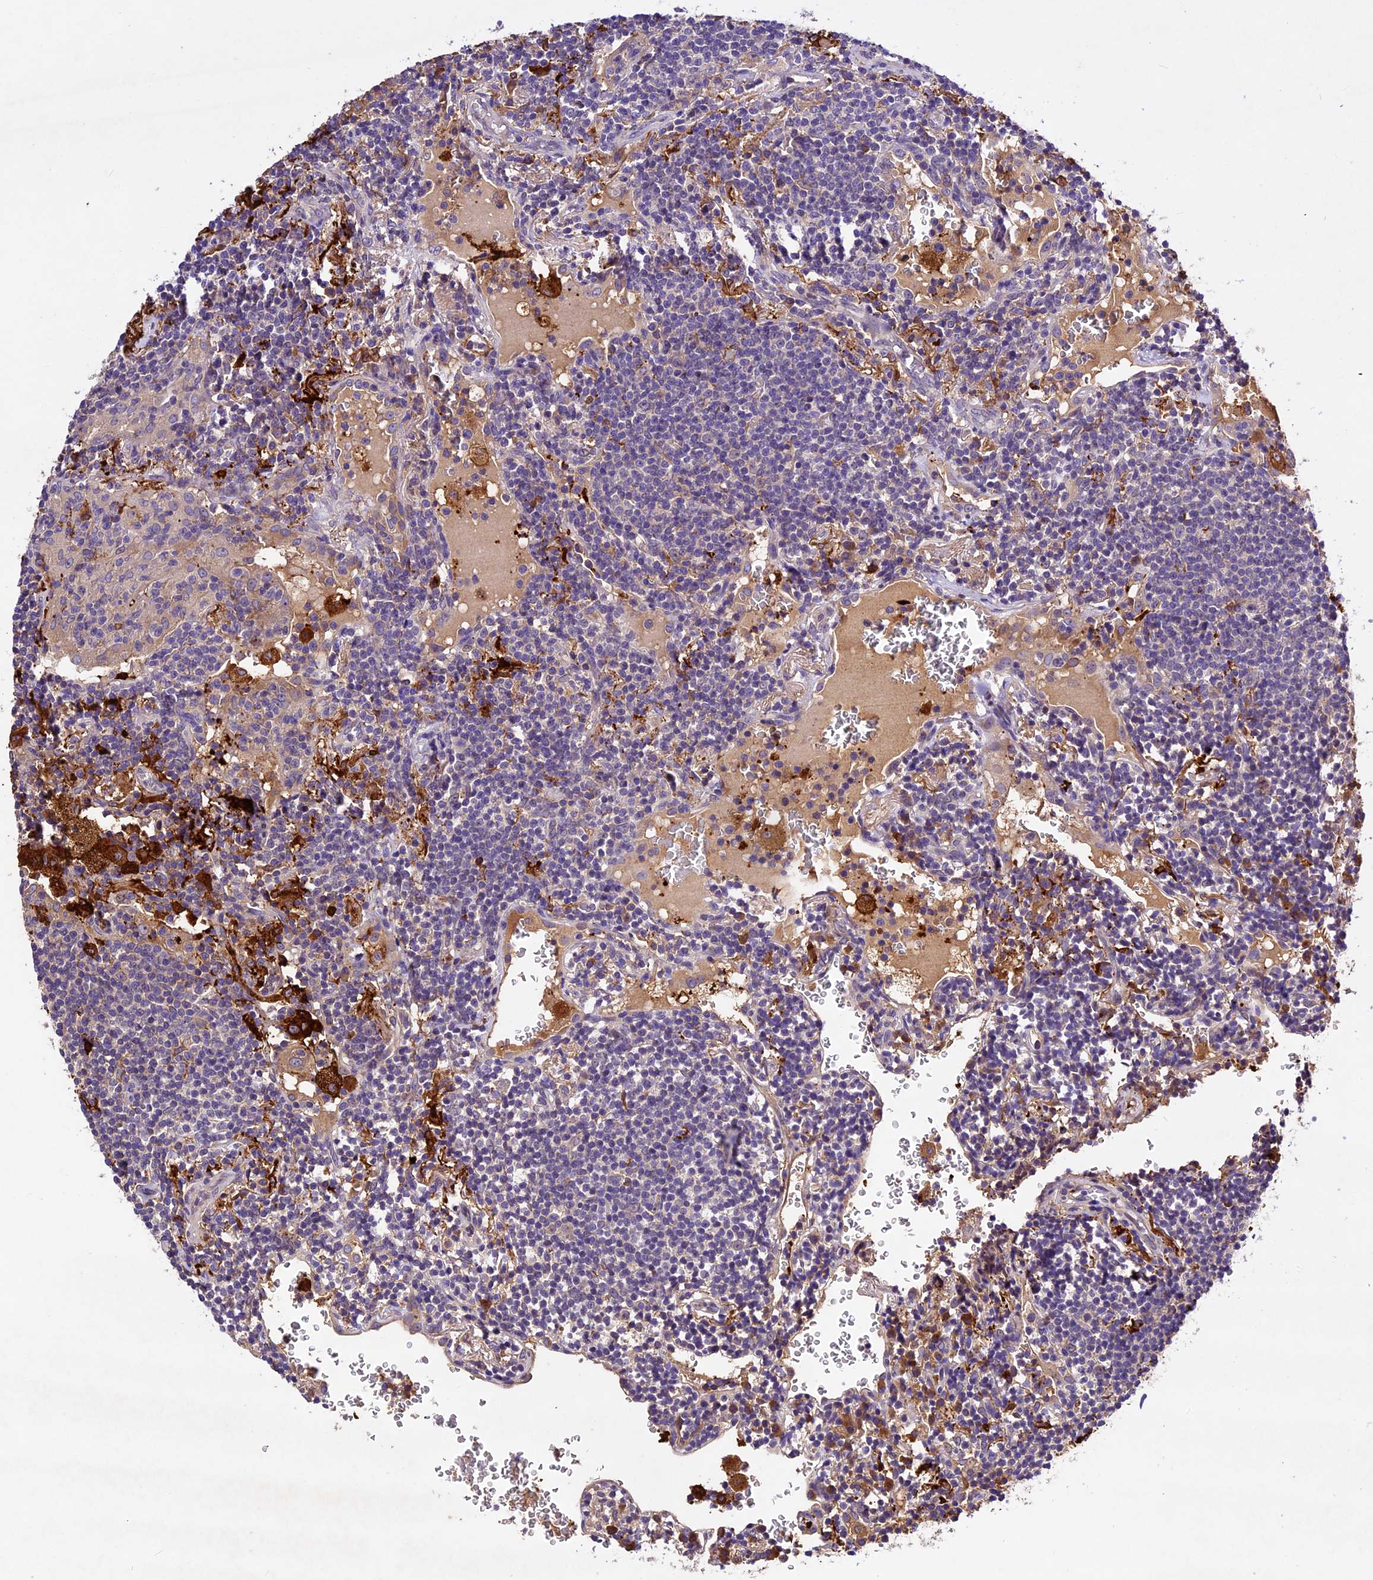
{"staining": {"intensity": "negative", "quantity": "none", "location": "none"}, "tissue": "lymphoma", "cell_type": "Tumor cells", "image_type": "cancer", "snomed": [{"axis": "morphology", "description": "Malignant lymphoma, non-Hodgkin's type, Low grade"}, {"axis": "topography", "description": "Lung"}], "caption": "Histopathology image shows no protein positivity in tumor cells of lymphoma tissue. (Brightfield microscopy of DAB immunohistochemistry (IHC) at high magnification).", "gene": "CILP2", "patient": {"sex": "female", "age": 71}}